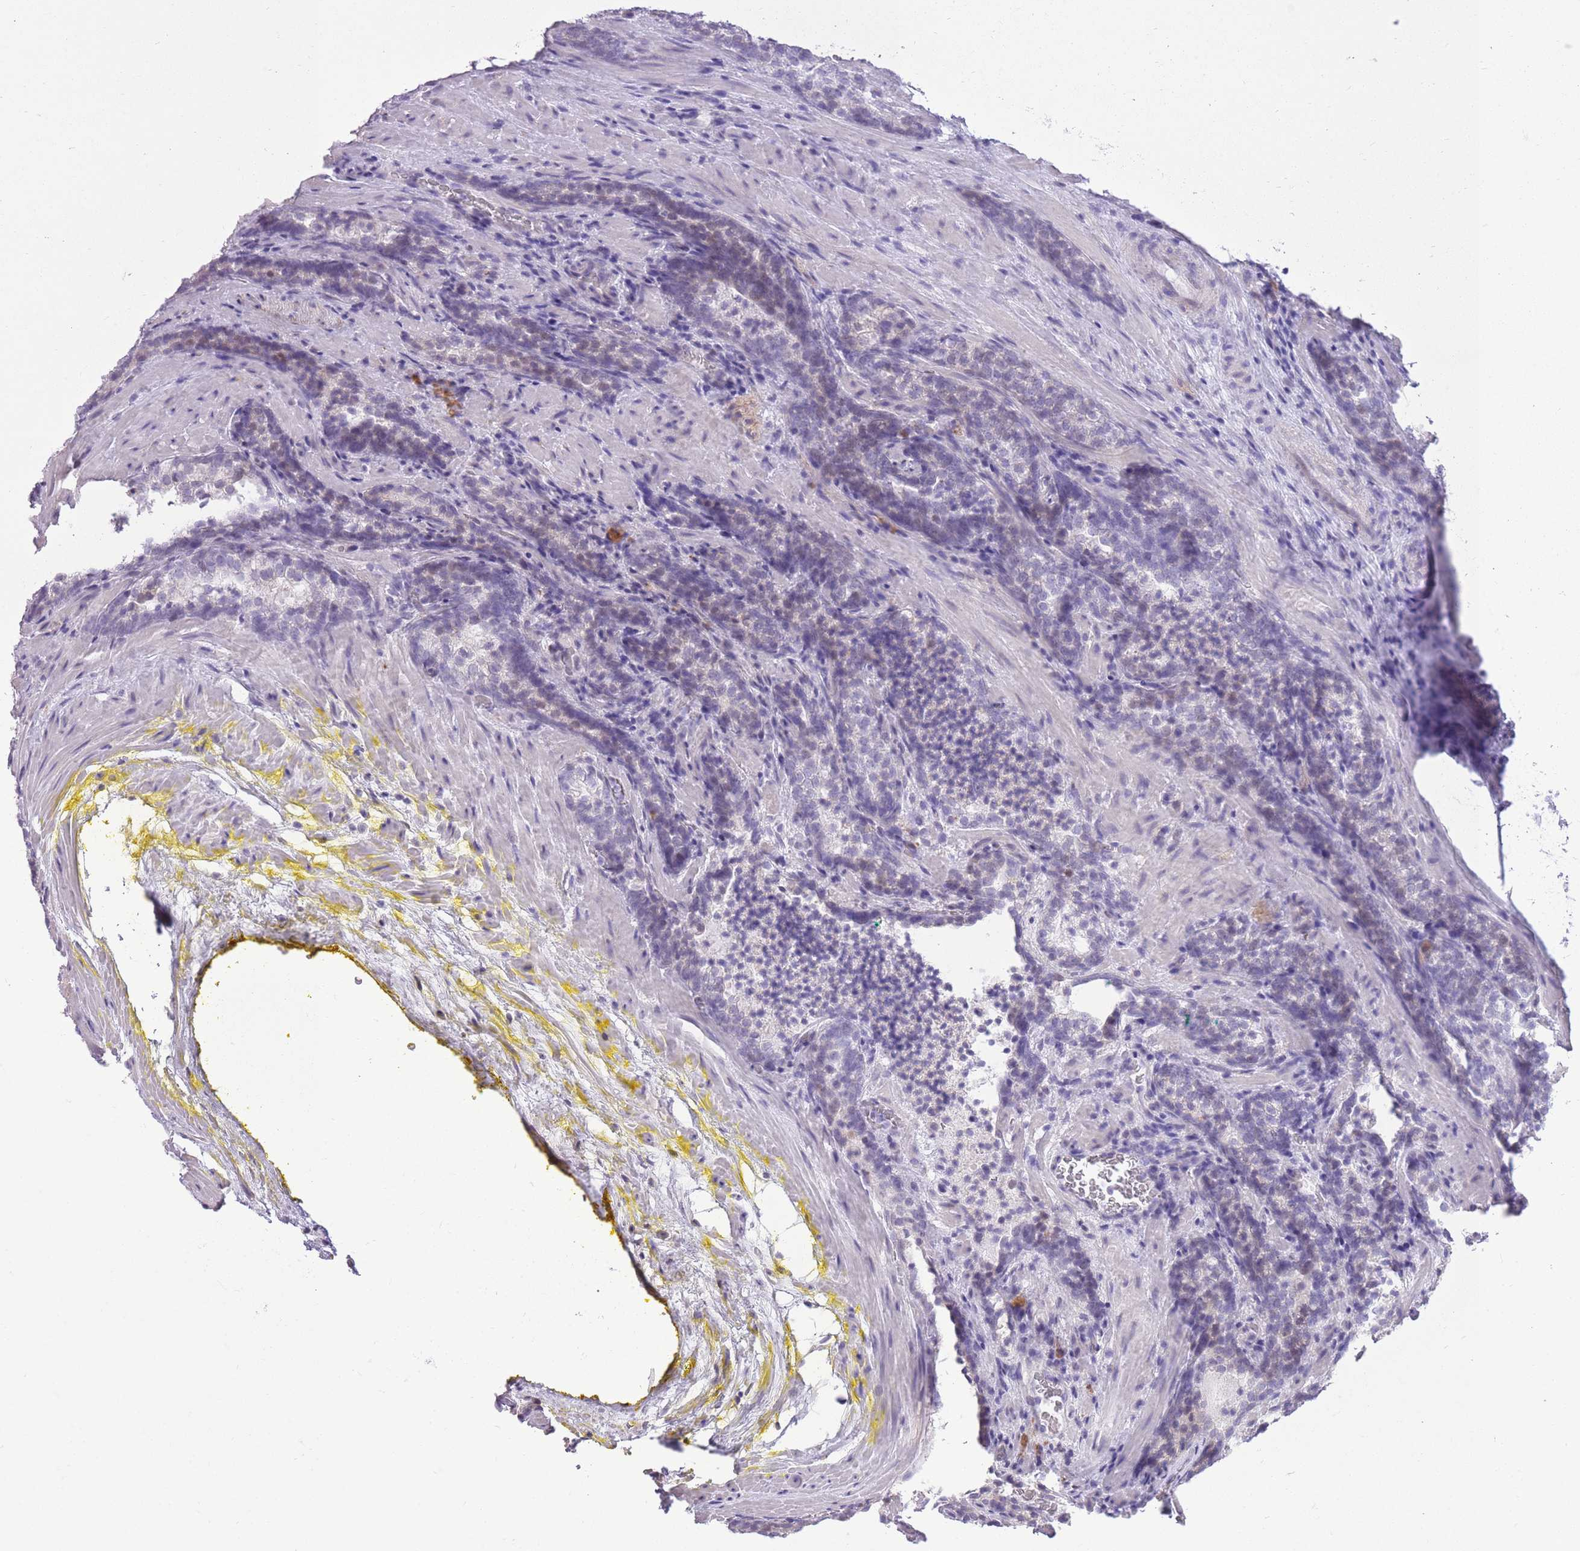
{"staining": {"intensity": "negative", "quantity": "none", "location": "none"}, "tissue": "prostate cancer", "cell_type": "Tumor cells", "image_type": "cancer", "snomed": [{"axis": "morphology", "description": "Adenocarcinoma, Low grade"}, {"axis": "topography", "description": "Prostate"}], "caption": "Immunohistochemistry (IHC) histopathology image of human prostate low-grade adenocarcinoma stained for a protein (brown), which demonstrates no expression in tumor cells.", "gene": "WDR70", "patient": {"sex": "male", "age": 58}}